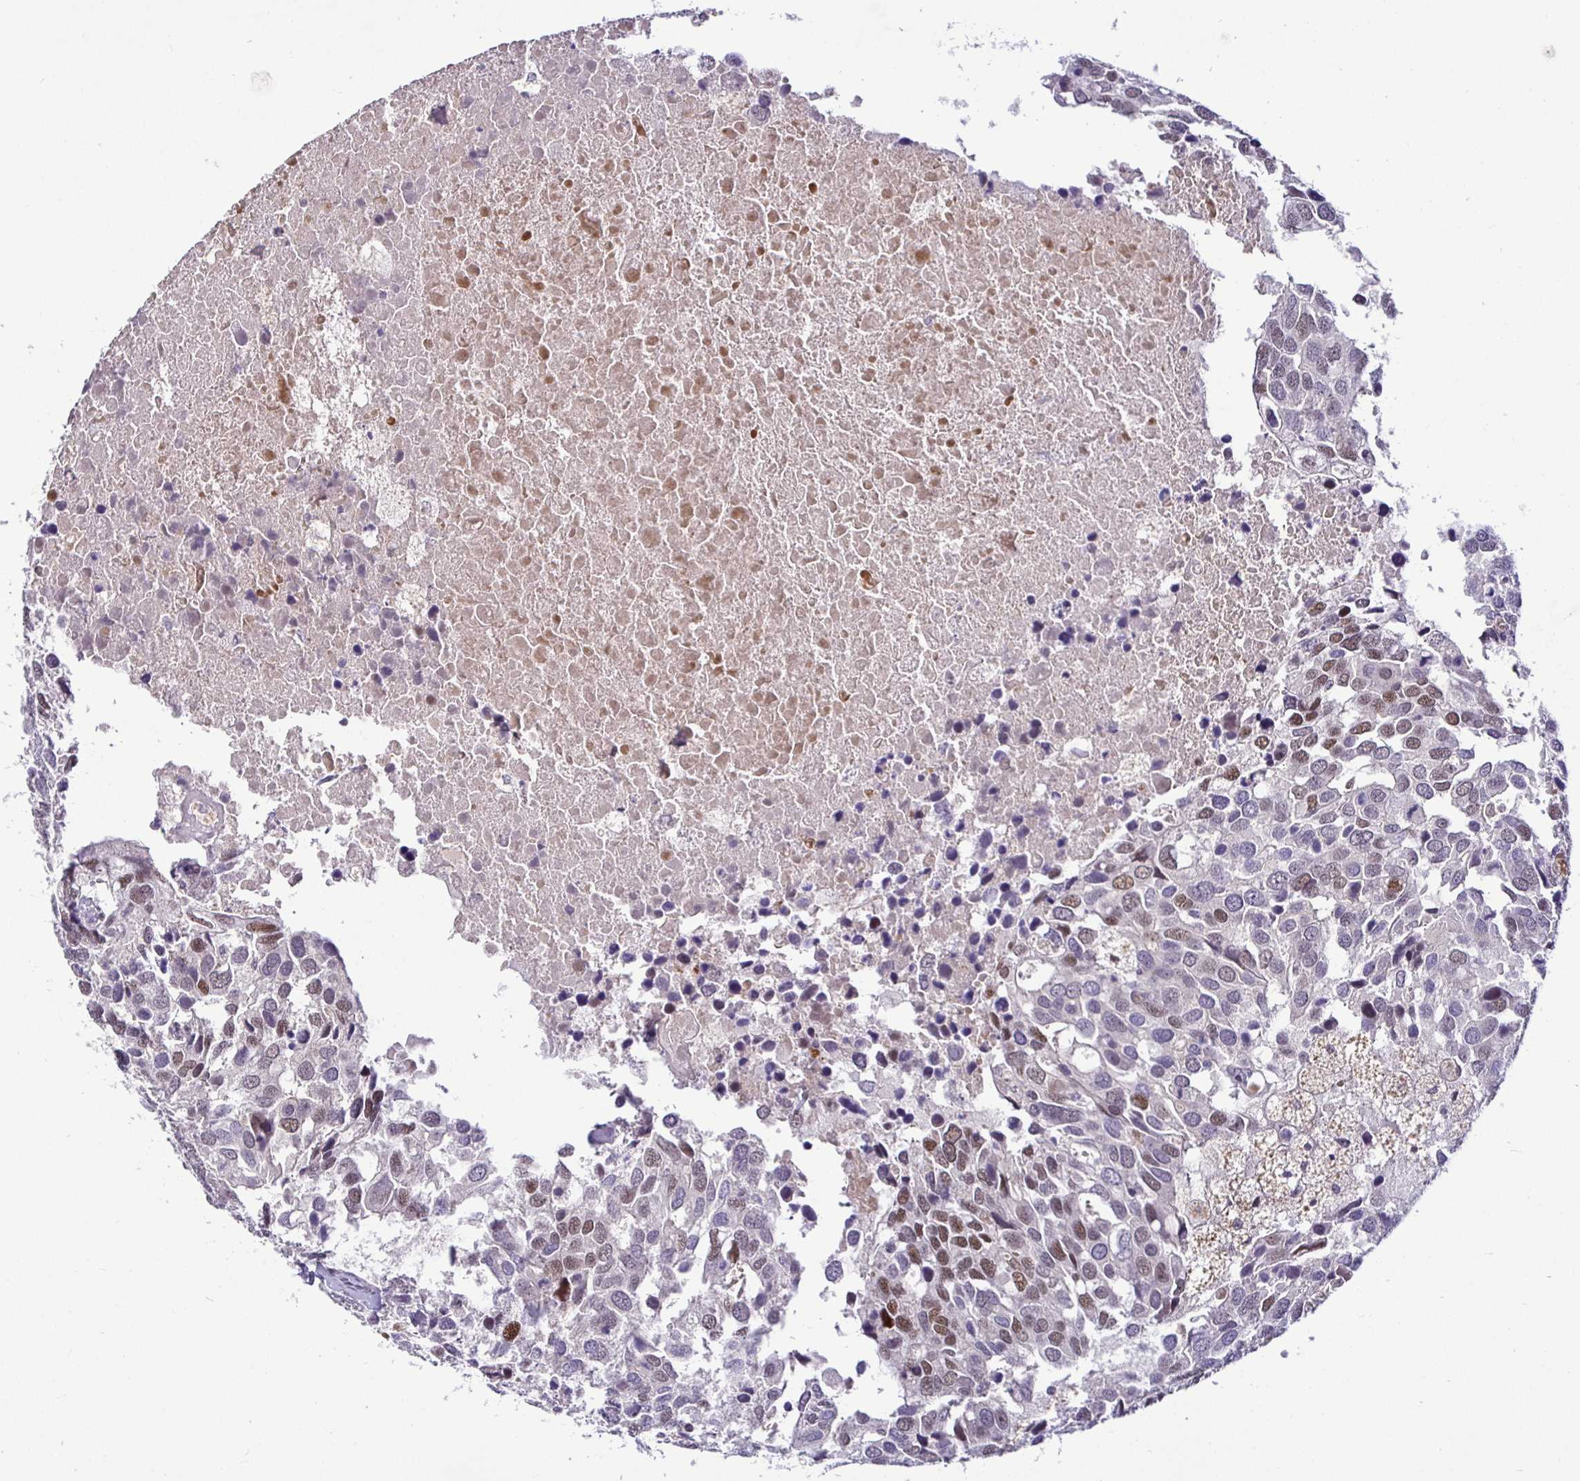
{"staining": {"intensity": "moderate", "quantity": "25%-75%", "location": "nuclear"}, "tissue": "breast cancer", "cell_type": "Tumor cells", "image_type": "cancer", "snomed": [{"axis": "morphology", "description": "Duct carcinoma"}, {"axis": "topography", "description": "Breast"}], "caption": "IHC (DAB (3,3'-diaminobenzidine)) staining of human breast cancer (invasive ductal carcinoma) shows moderate nuclear protein positivity in approximately 25%-75% of tumor cells.", "gene": "NUP188", "patient": {"sex": "female", "age": 83}}